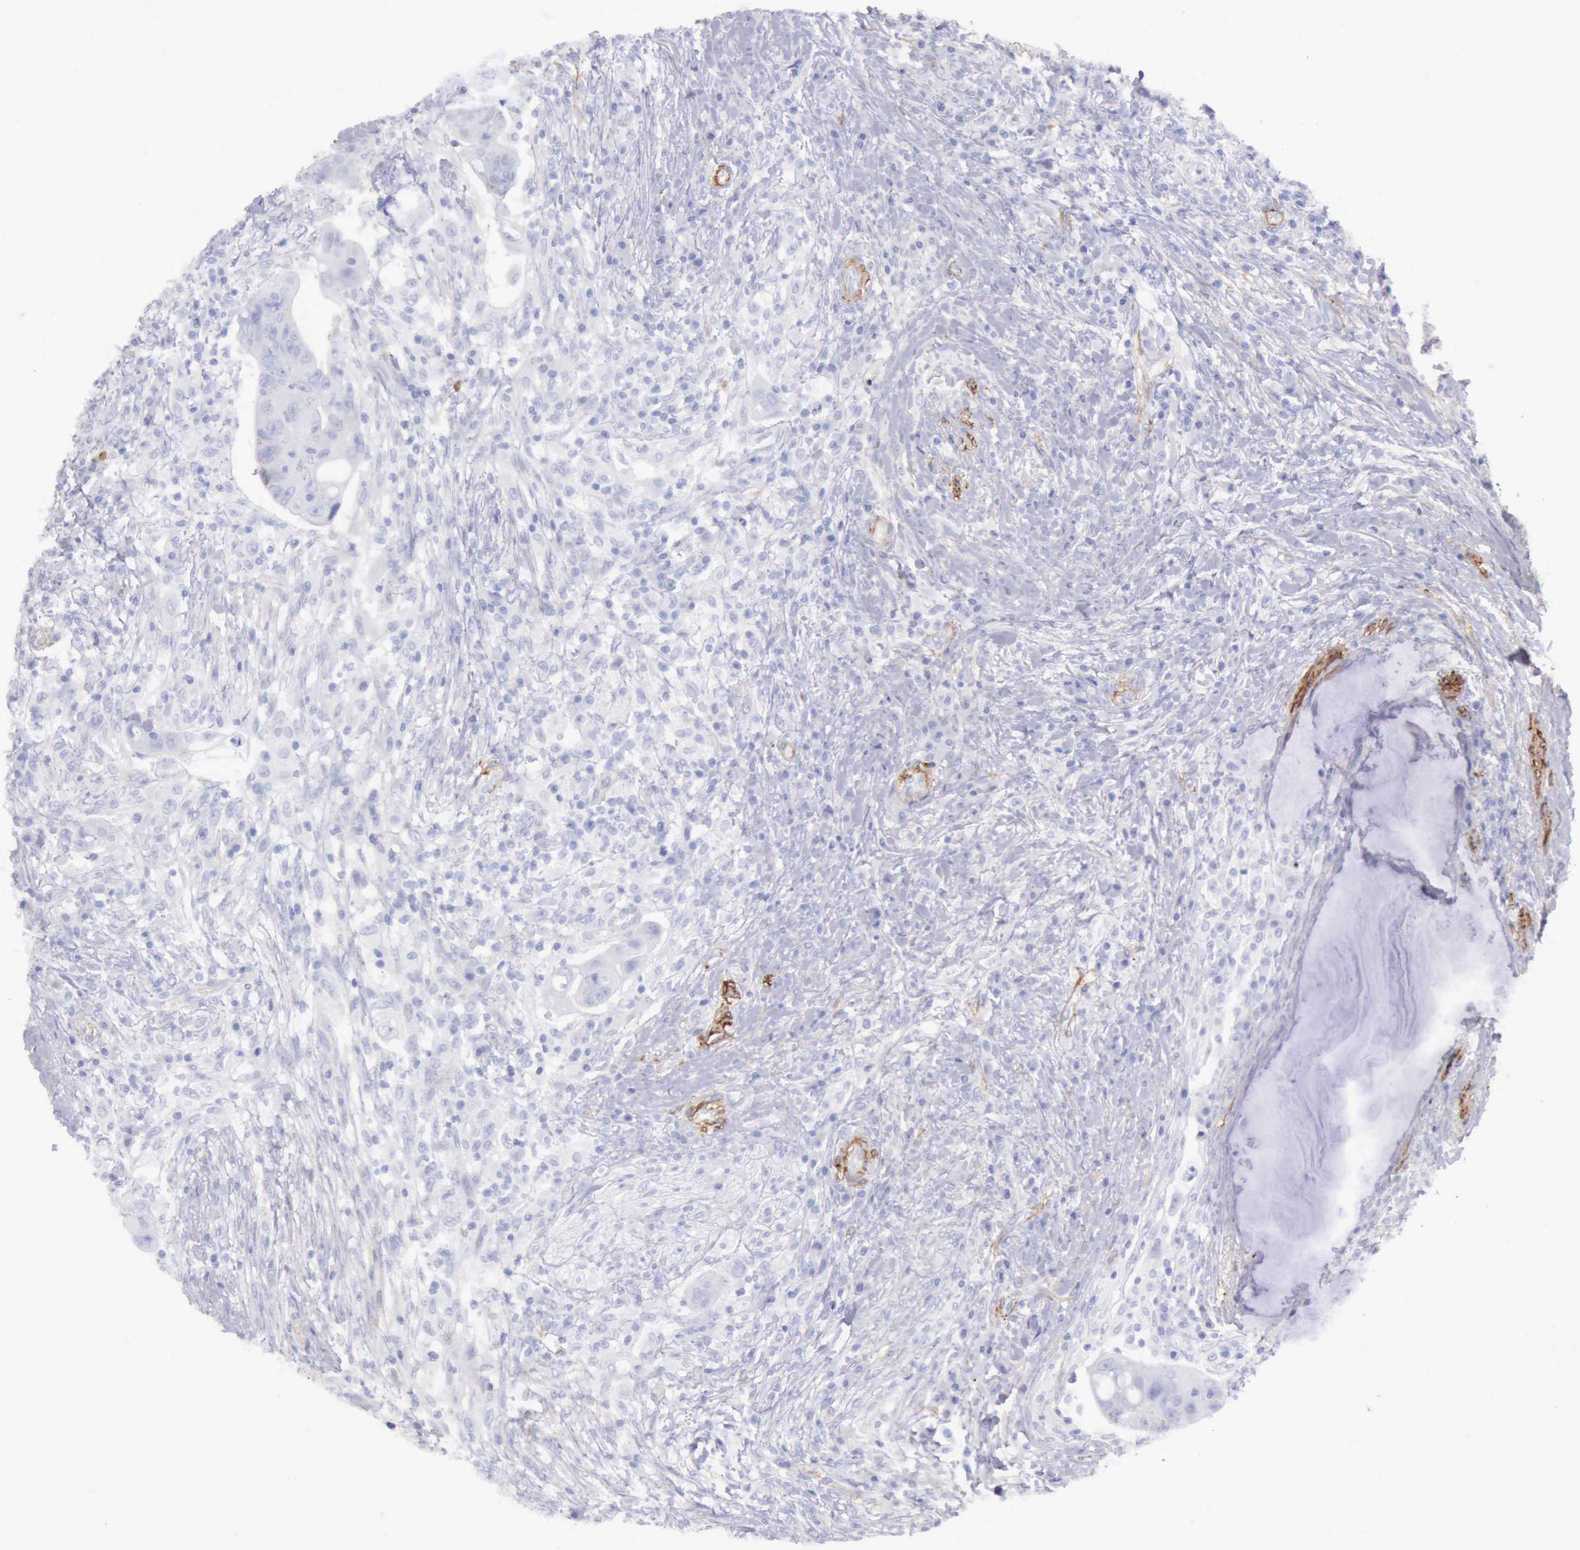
{"staining": {"intensity": "negative", "quantity": "none", "location": "none"}, "tissue": "colorectal cancer", "cell_type": "Tumor cells", "image_type": "cancer", "snomed": [{"axis": "morphology", "description": "Adenocarcinoma, NOS"}, {"axis": "topography", "description": "Rectum"}], "caption": "An immunohistochemistry (IHC) histopathology image of colorectal cancer (adenocarcinoma) is shown. There is no staining in tumor cells of colorectal cancer (adenocarcinoma).", "gene": "AOC3", "patient": {"sex": "female", "age": 71}}